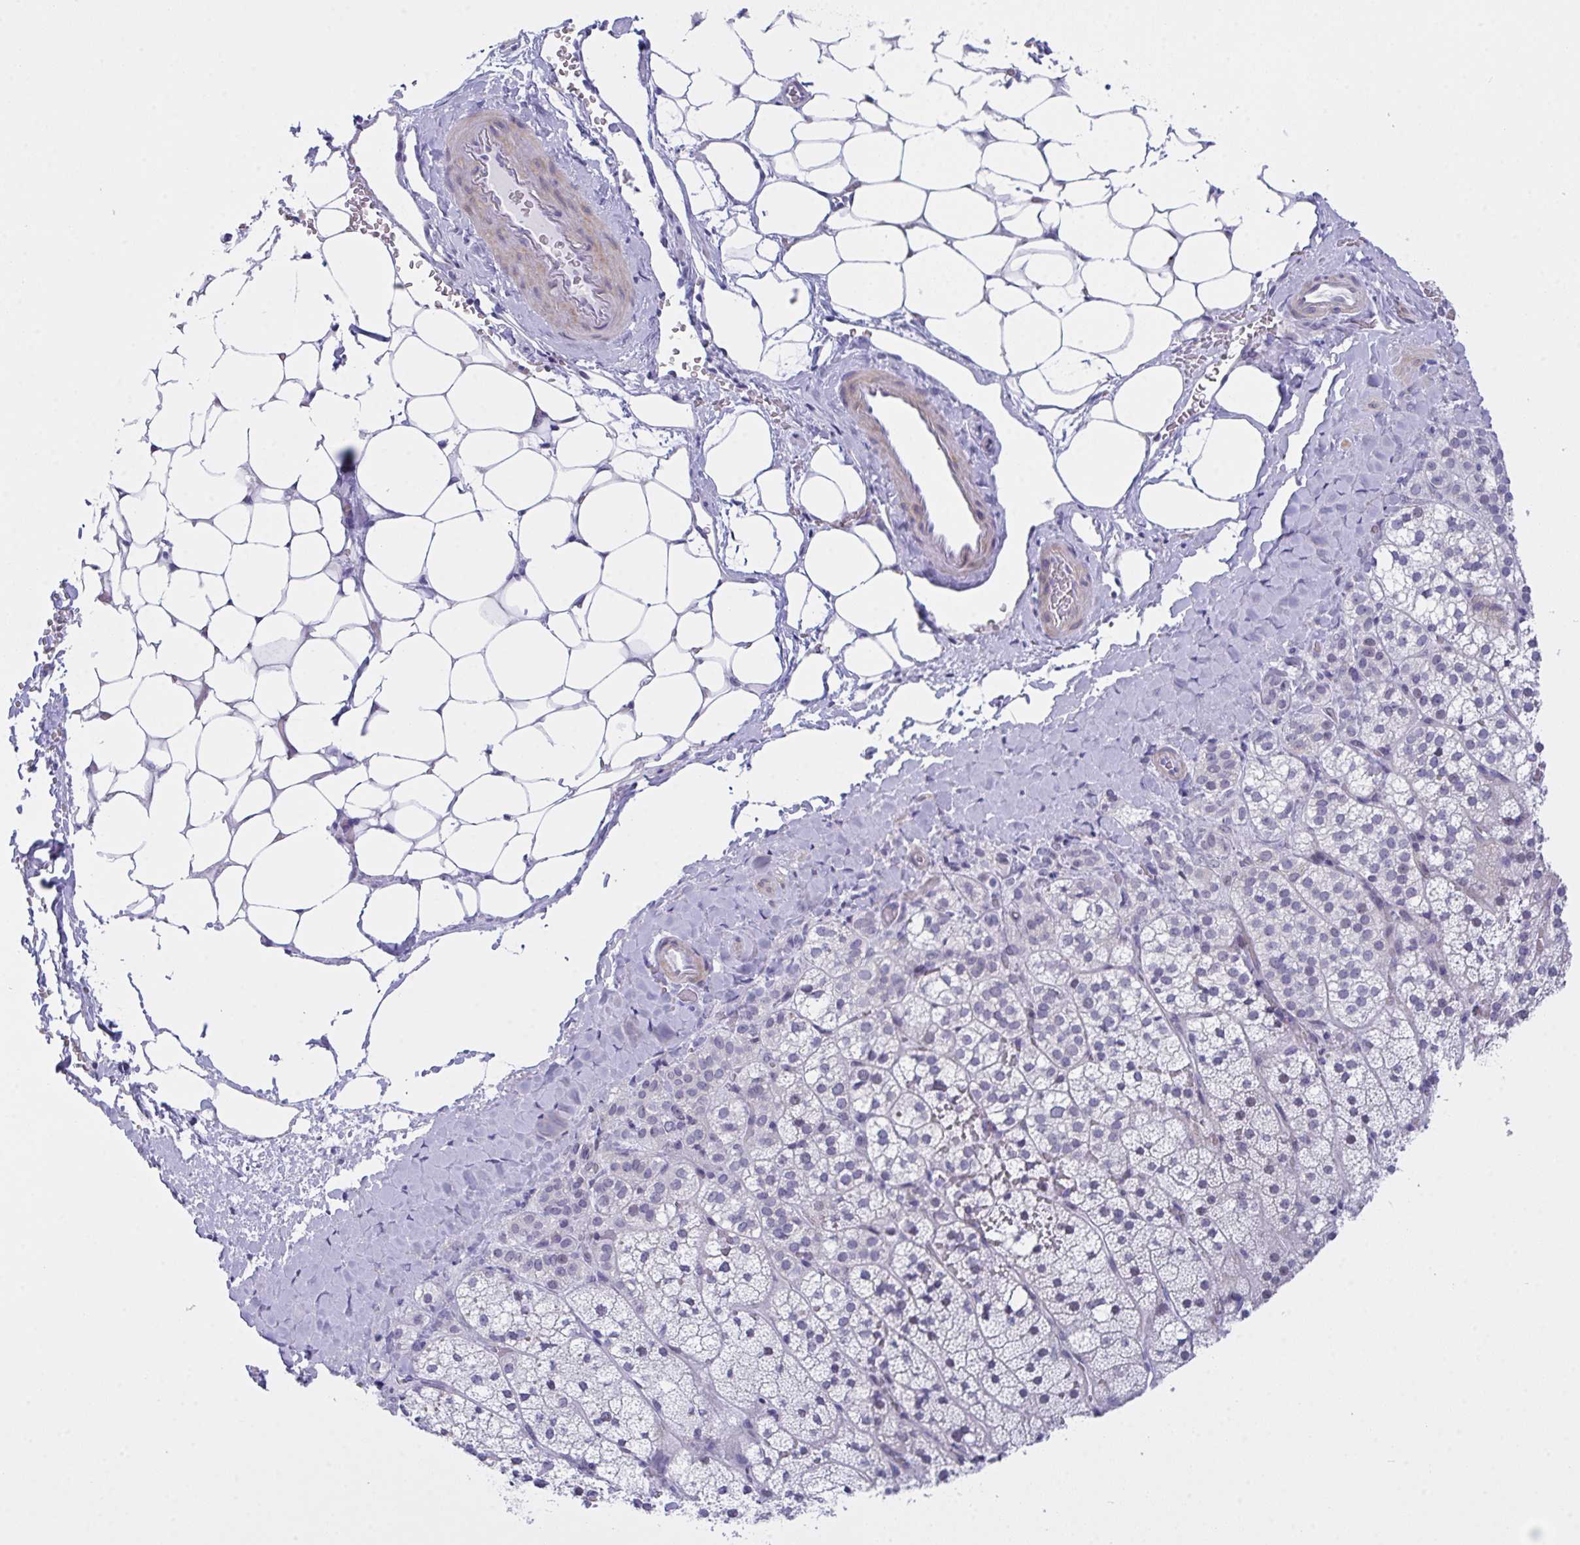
{"staining": {"intensity": "negative", "quantity": "none", "location": "none"}, "tissue": "adrenal gland", "cell_type": "Glandular cells", "image_type": "normal", "snomed": [{"axis": "morphology", "description": "Normal tissue, NOS"}, {"axis": "topography", "description": "Adrenal gland"}], "caption": "This is a image of immunohistochemistry (IHC) staining of benign adrenal gland, which shows no expression in glandular cells.", "gene": "FBXL22", "patient": {"sex": "male", "age": 53}}